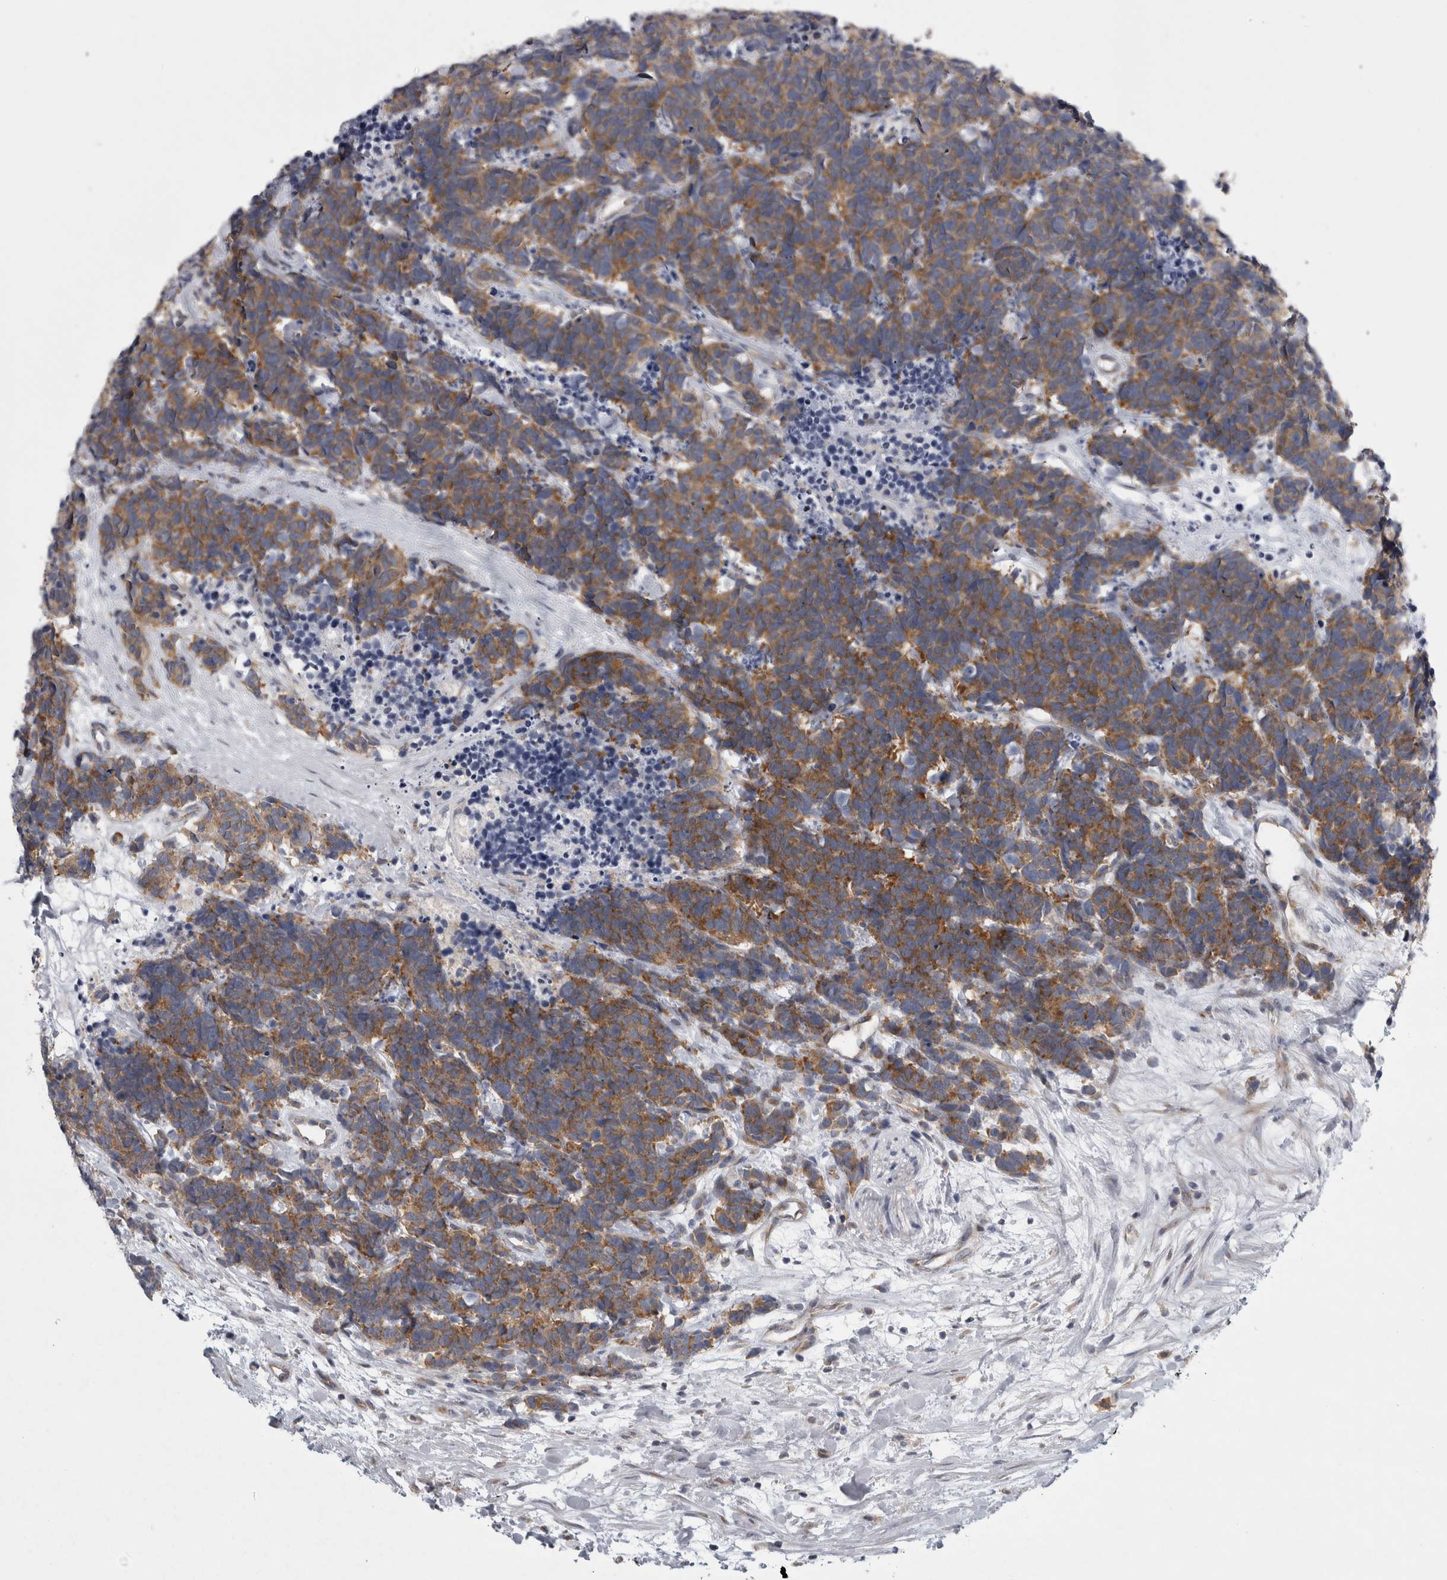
{"staining": {"intensity": "moderate", "quantity": ">75%", "location": "cytoplasmic/membranous"}, "tissue": "carcinoid", "cell_type": "Tumor cells", "image_type": "cancer", "snomed": [{"axis": "morphology", "description": "Carcinoma, NOS"}, {"axis": "morphology", "description": "Carcinoid, malignant, NOS"}, {"axis": "topography", "description": "Urinary bladder"}], "caption": "The histopathology image displays immunohistochemical staining of carcinoid. There is moderate cytoplasmic/membranous positivity is seen in approximately >75% of tumor cells.", "gene": "PRRC2C", "patient": {"sex": "male", "age": 57}}